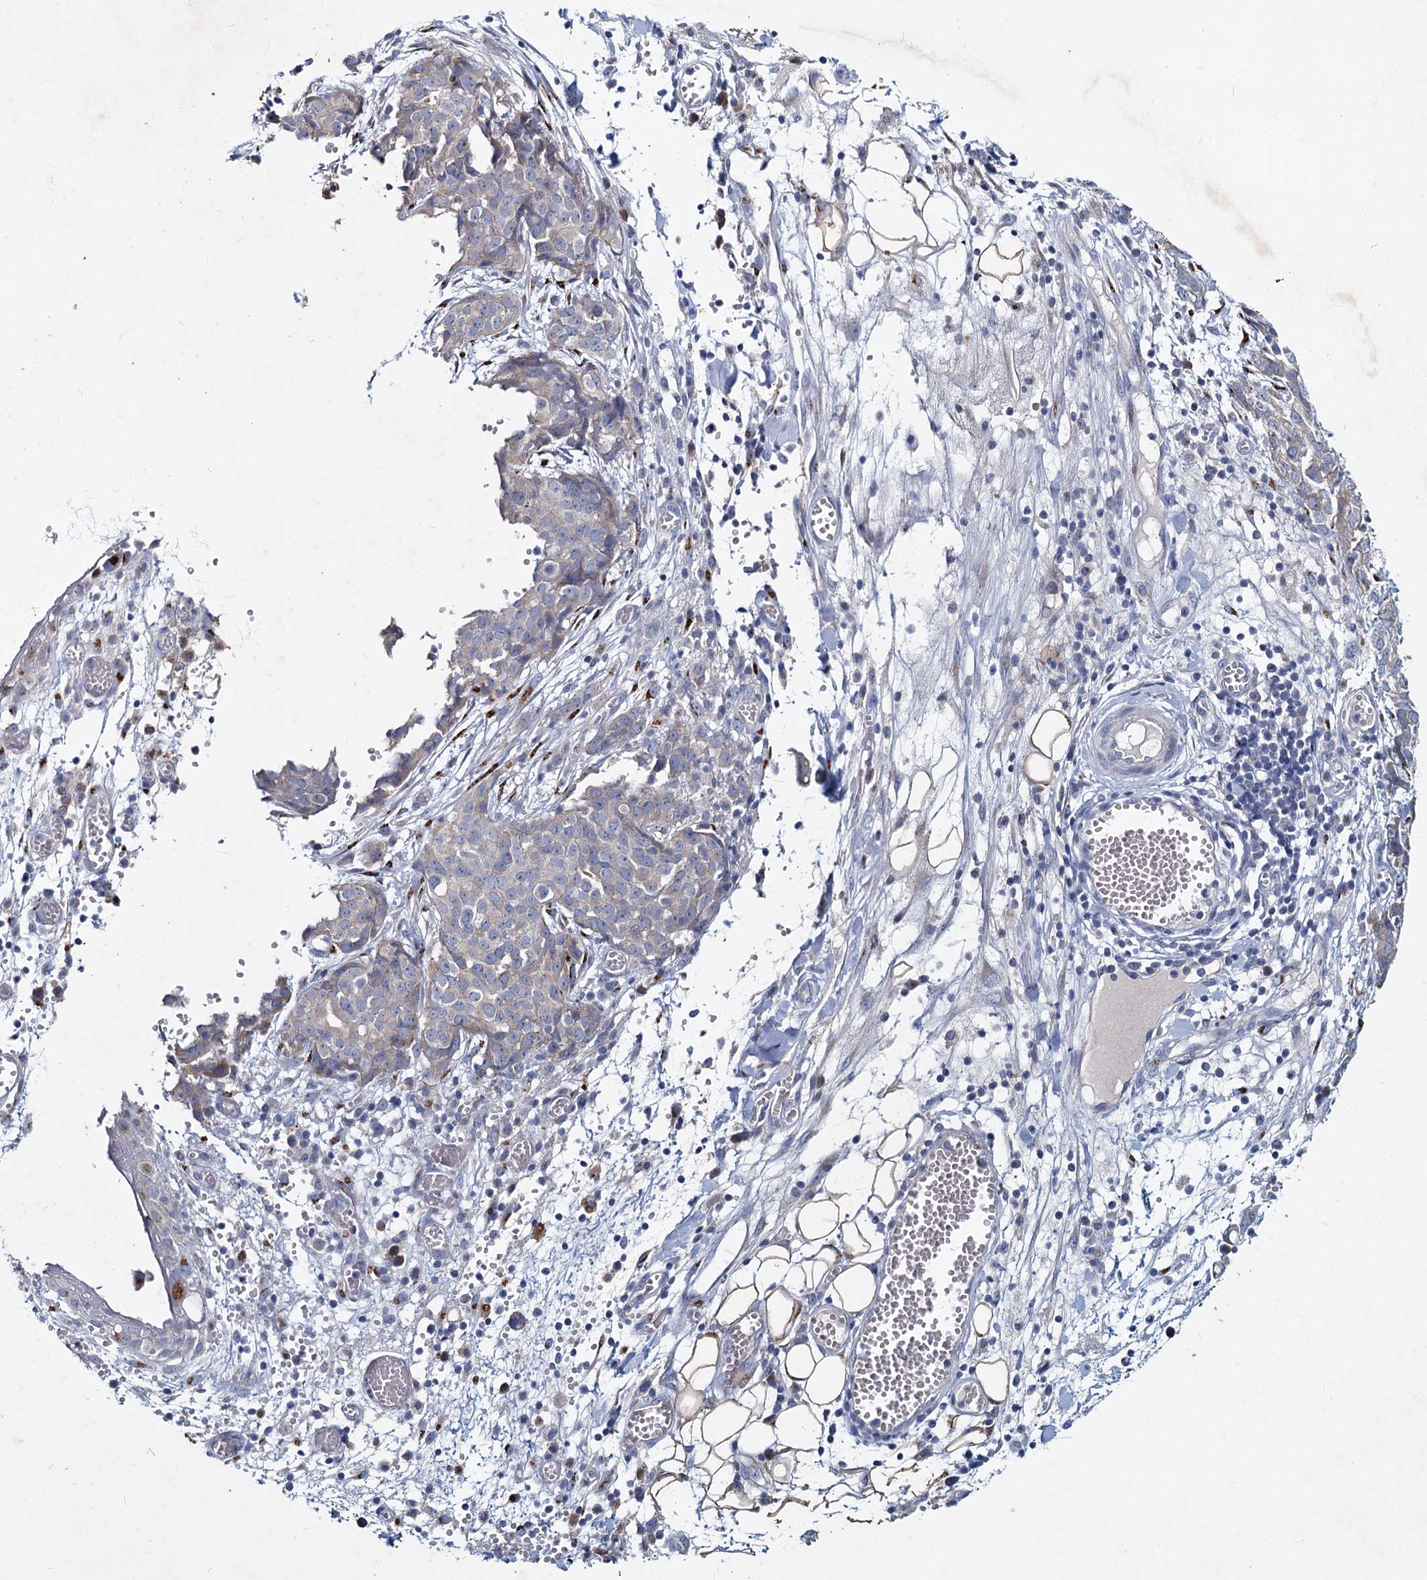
{"staining": {"intensity": "weak", "quantity": "<25%", "location": "cytoplasmic/membranous"}, "tissue": "ovarian cancer", "cell_type": "Tumor cells", "image_type": "cancer", "snomed": [{"axis": "morphology", "description": "Cystadenocarcinoma, serous, NOS"}, {"axis": "topography", "description": "Soft tissue"}, {"axis": "topography", "description": "Ovary"}], "caption": "Immunohistochemical staining of human ovarian cancer (serous cystadenocarcinoma) demonstrates no significant staining in tumor cells.", "gene": "TMX2", "patient": {"sex": "female", "age": 57}}